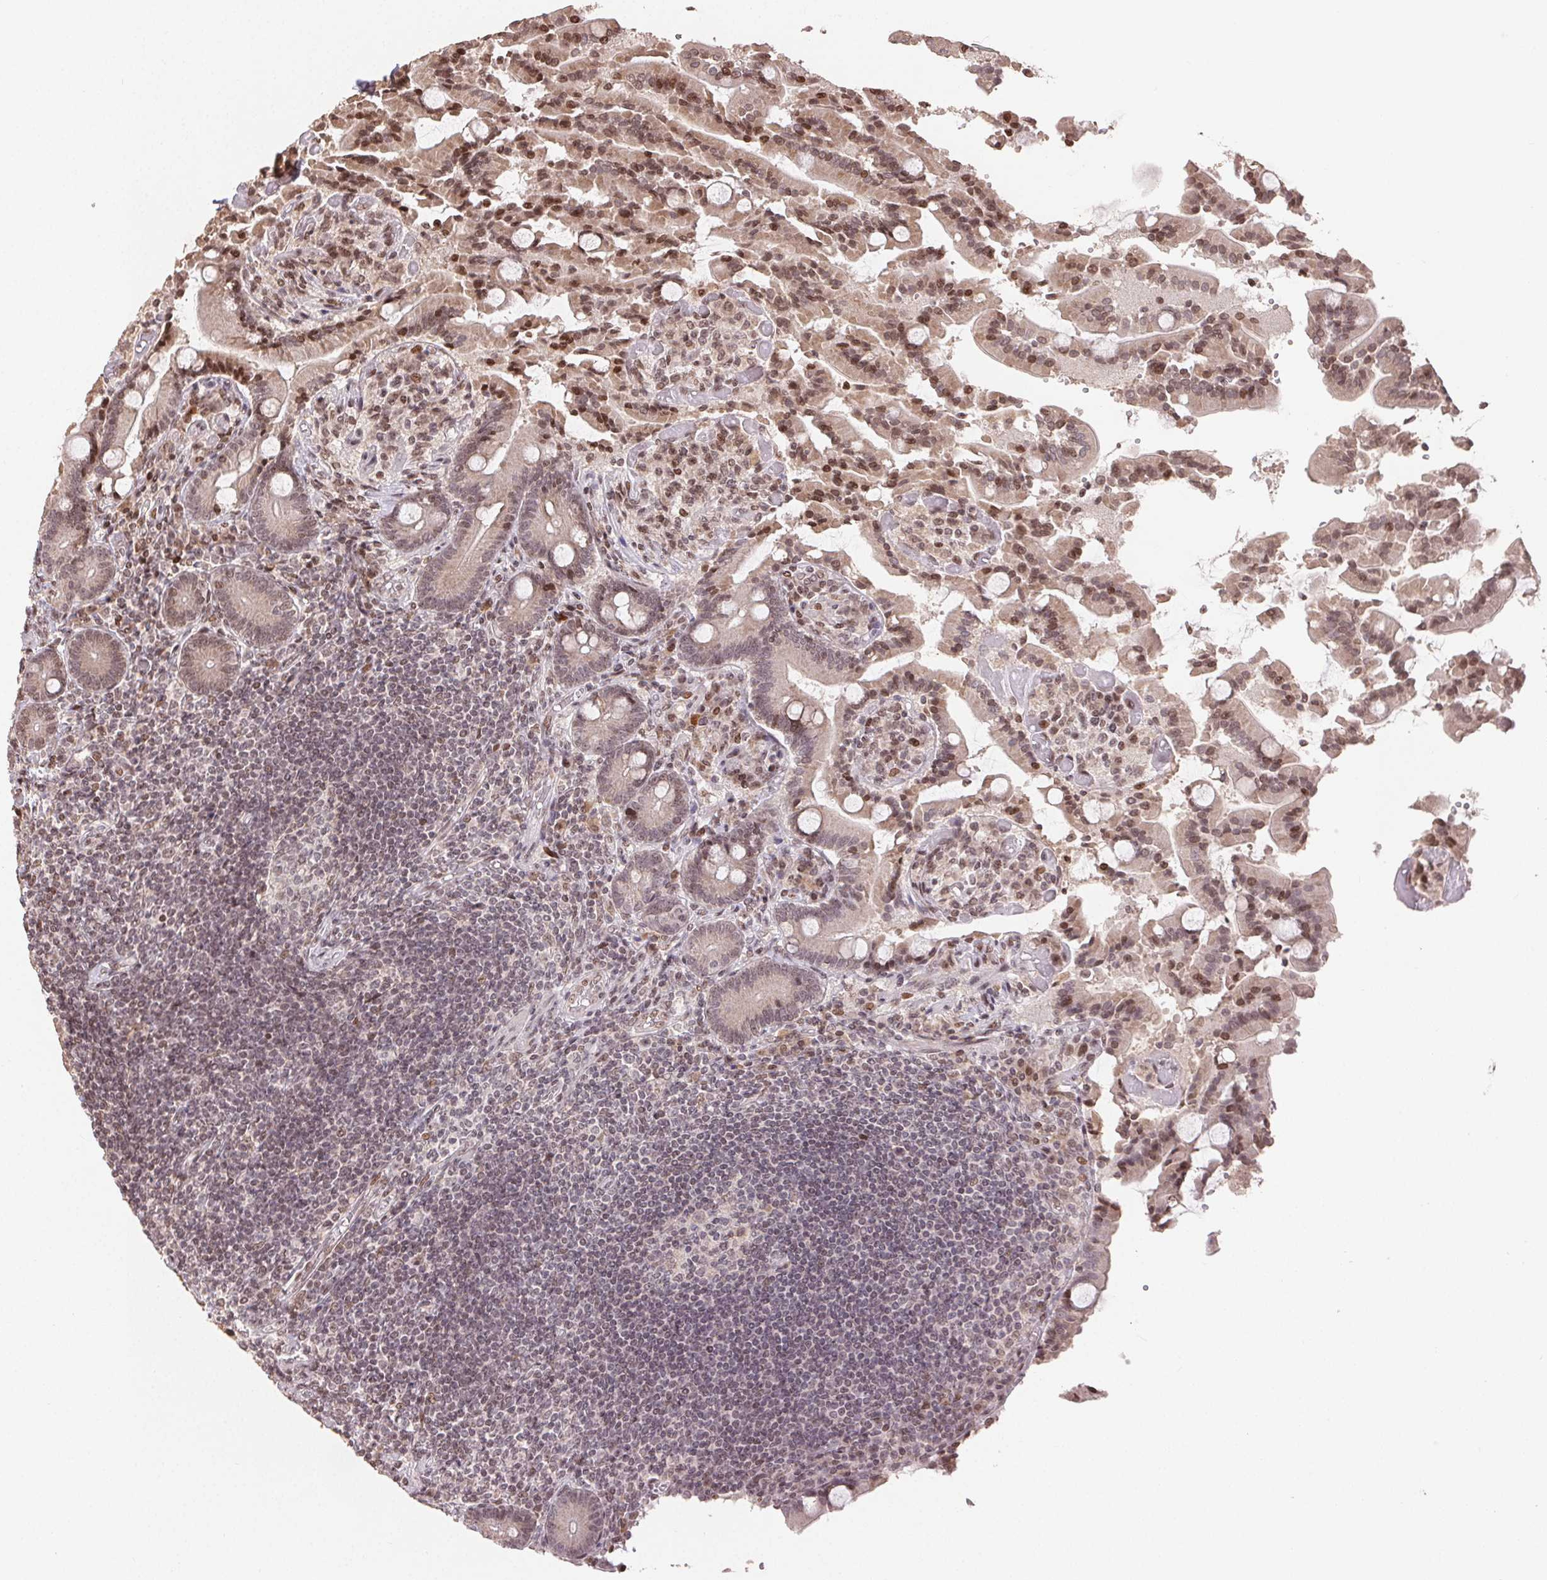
{"staining": {"intensity": "moderate", "quantity": "25%-75%", "location": "nuclear"}, "tissue": "duodenum", "cell_type": "Glandular cells", "image_type": "normal", "snomed": [{"axis": "morphology", "description": "Normal tissue, NOS"}, {"axis": "topography", "description": "Duodenum"}], "caption": "Brown immunohistochemical staining in unremarkable human duodenum demonstrates moderate nuclear staining in about 25%-75% of glandular cells.", "gene": "MAPKAPK2", "patient": {"sex": "female", "age": 62}}